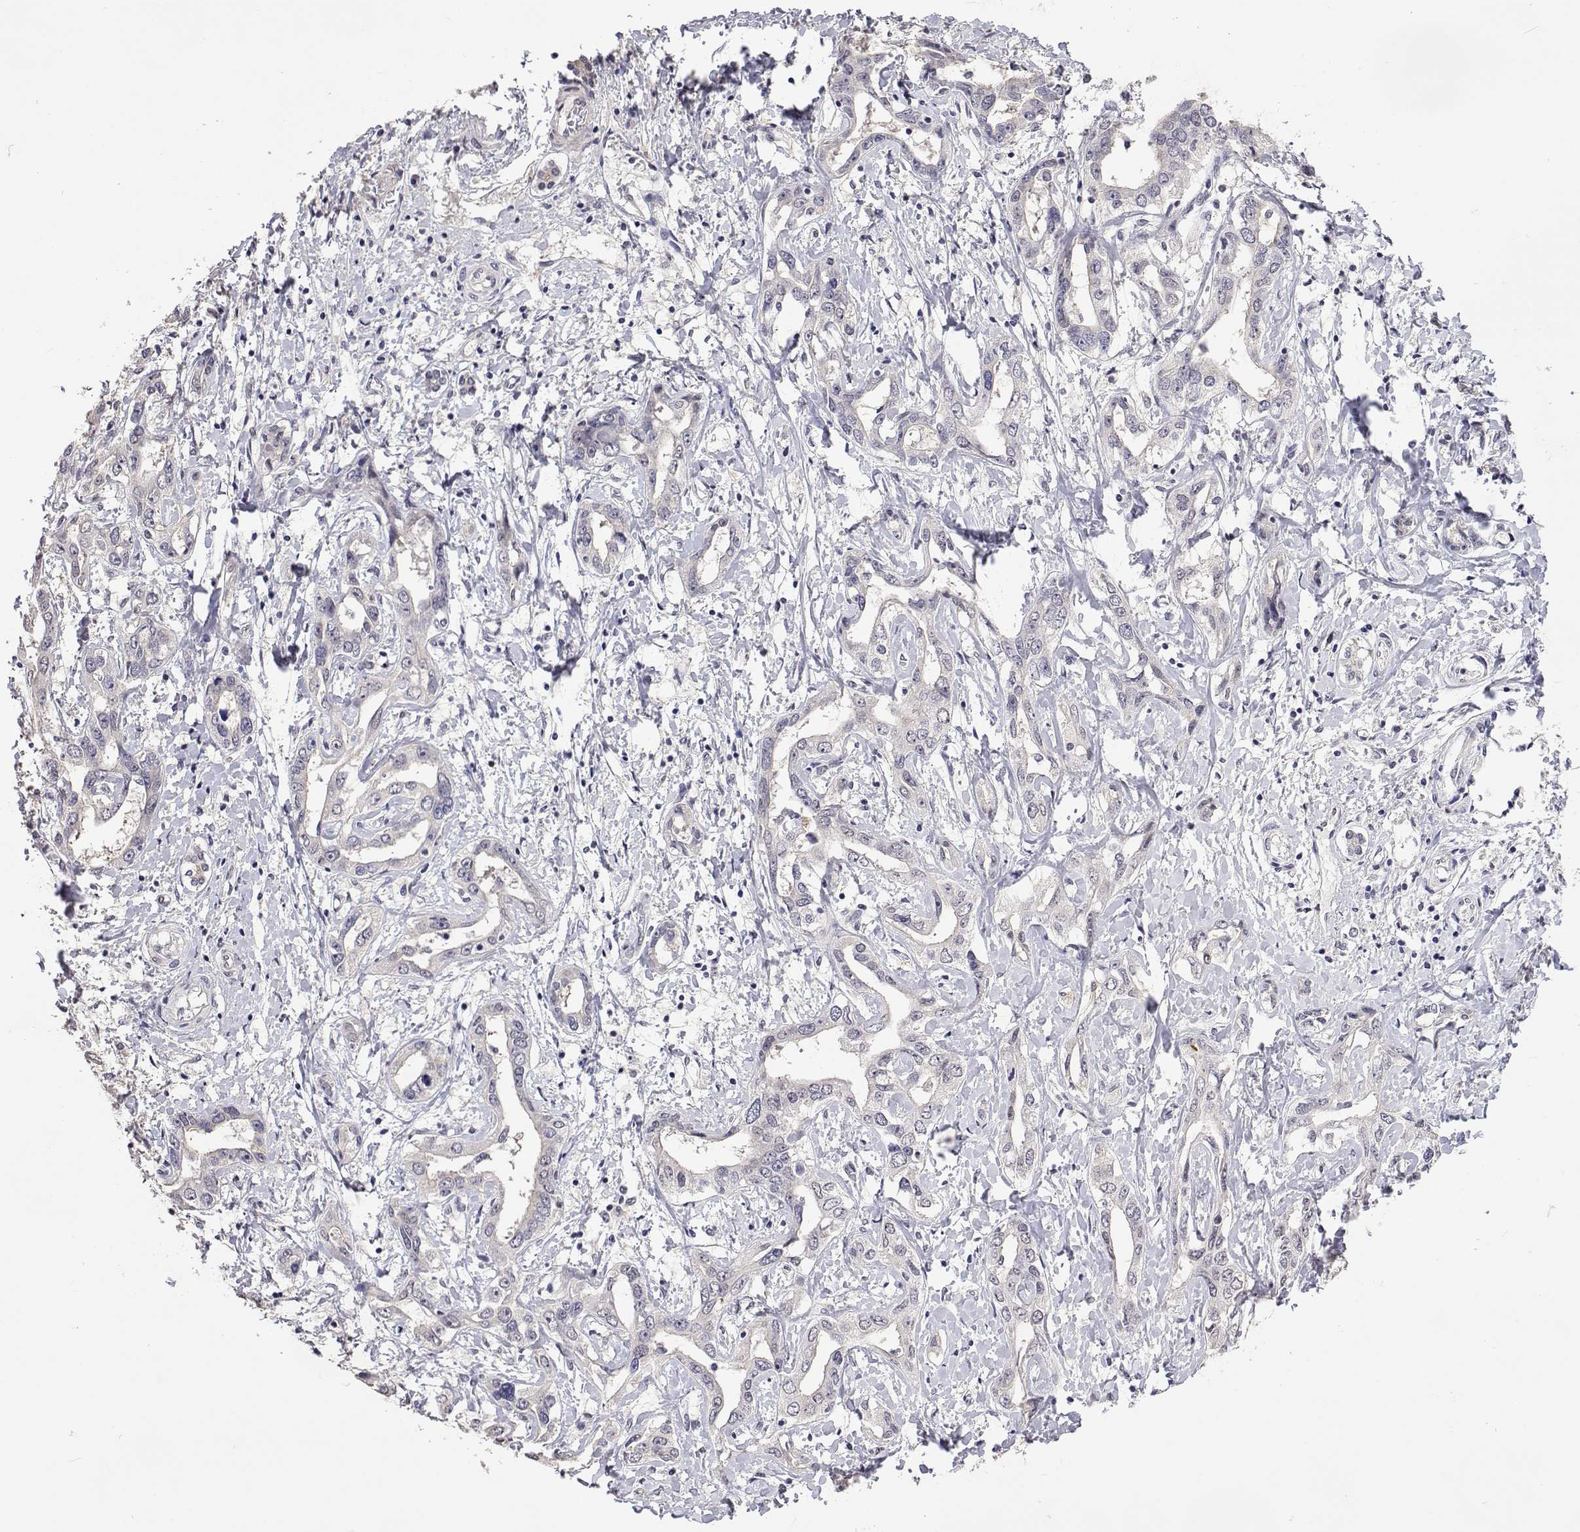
{"staining": {"intensity": "negative", "quantity": "none", "location": "none"}, "tissue": "liver cancer", "cell_type": "Tumor cells", "image_type": "cancer", "snomed": [{"axis": "morphology", "description": "Cholangiocarcinoma"}, {"axis": "topography", "description": "Liver"}], "caption": "A micrograph of liver cancer (cholangiocarcinoma) stained for a protein exhibits no brown staining in tumor cells.", "gene": "HNRNPA0", "patient": {"sex": "male", "age": 59}}